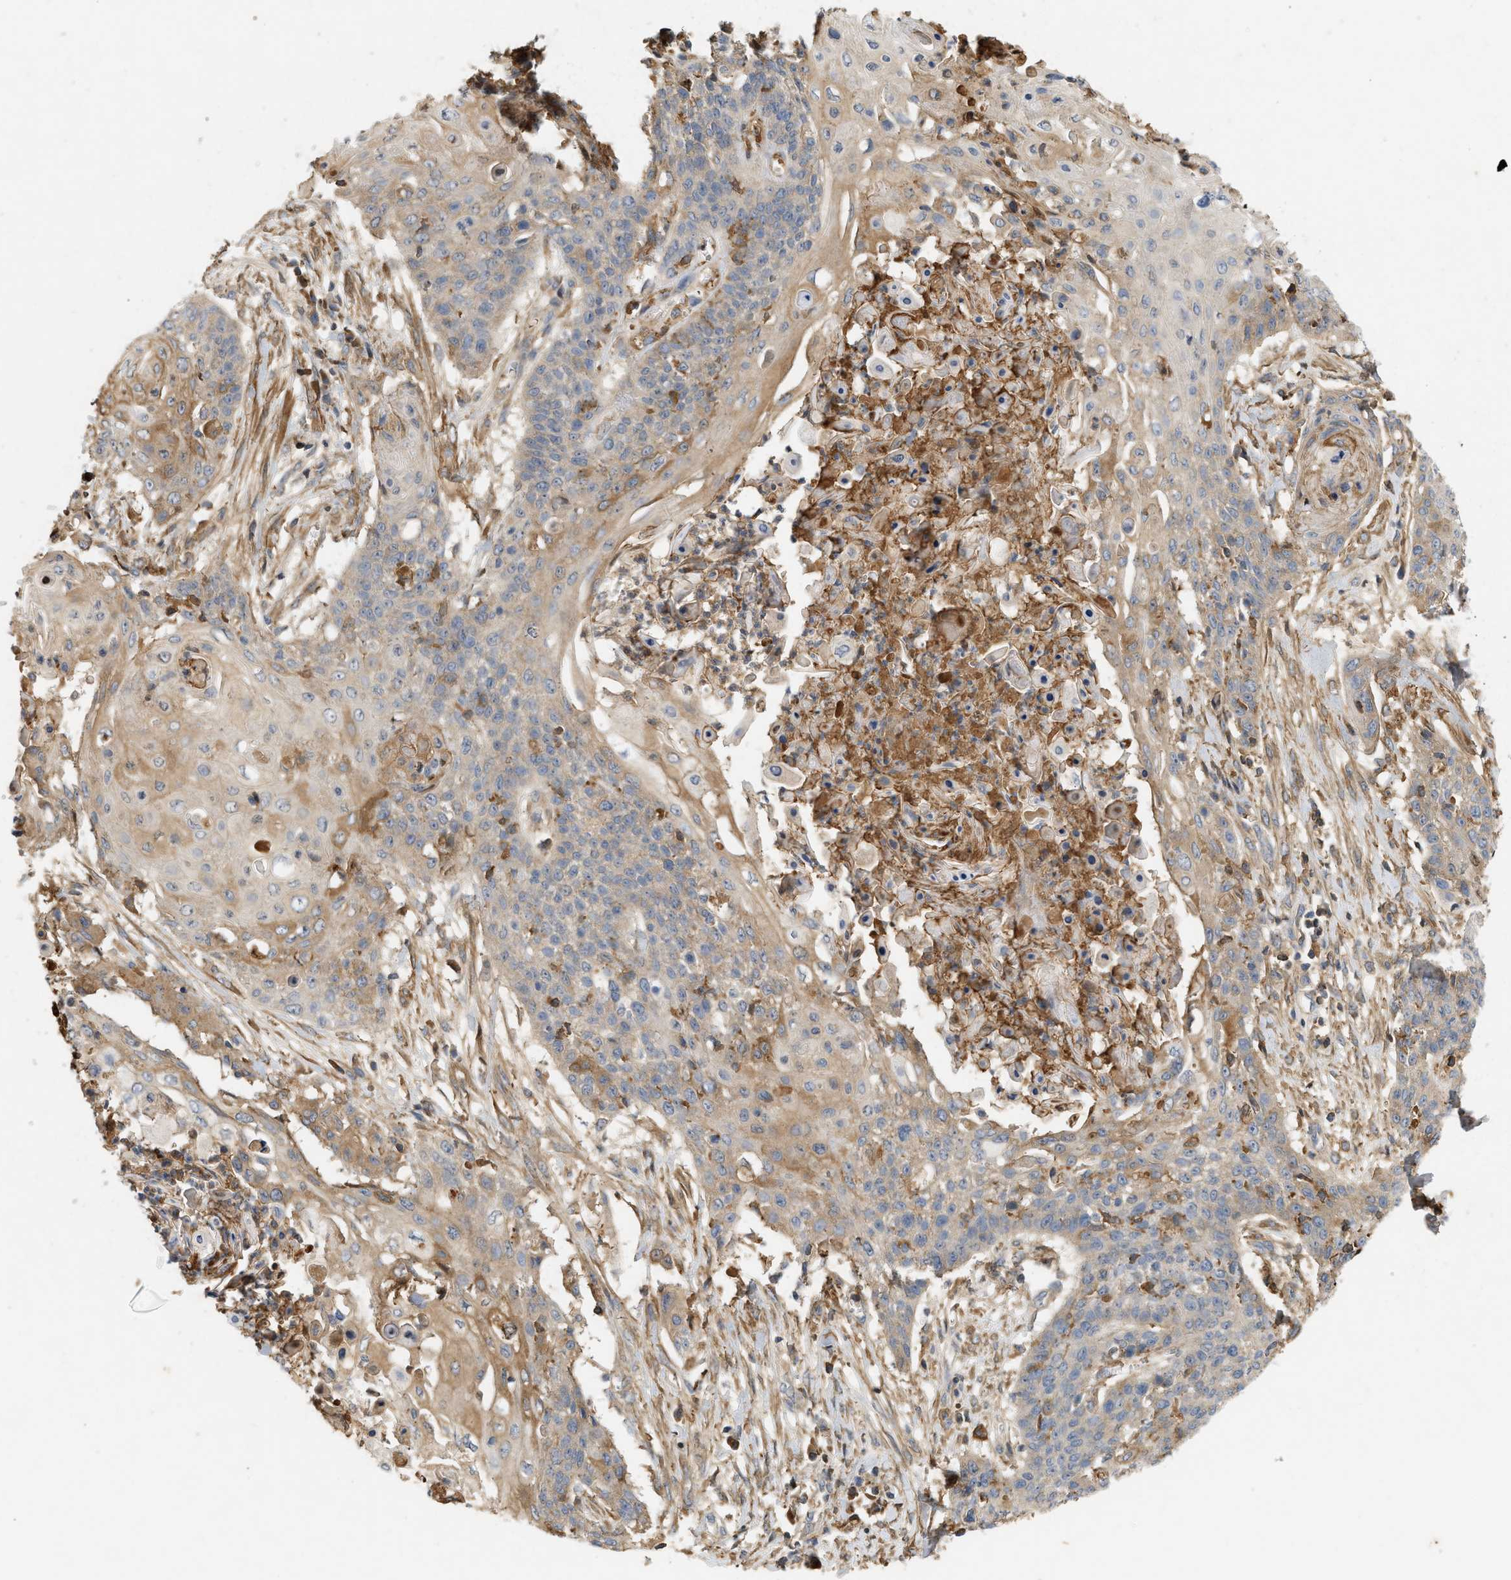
{"staining": {"intensity": "moderate", "quantity": "25%-75%", "location": "cytoplasmic/membranous"}, "tissue": "cervical cancer", "cell_type": "Tumor cells", "image_type": "cancer", "snomed": [{"axis": "morphology", "description": "Squamous cell carcinoma, NOS"}, {"axis": "topography", "description": "Cervix"}], "caption": "Moderate cytoplasmic/membranous protein staining is identified in approximately 25%-75% of tumor cells in squamous cell carcinoma (cervical).", "gene": "F8", "patient": {"sex": "female", "age": 39}}